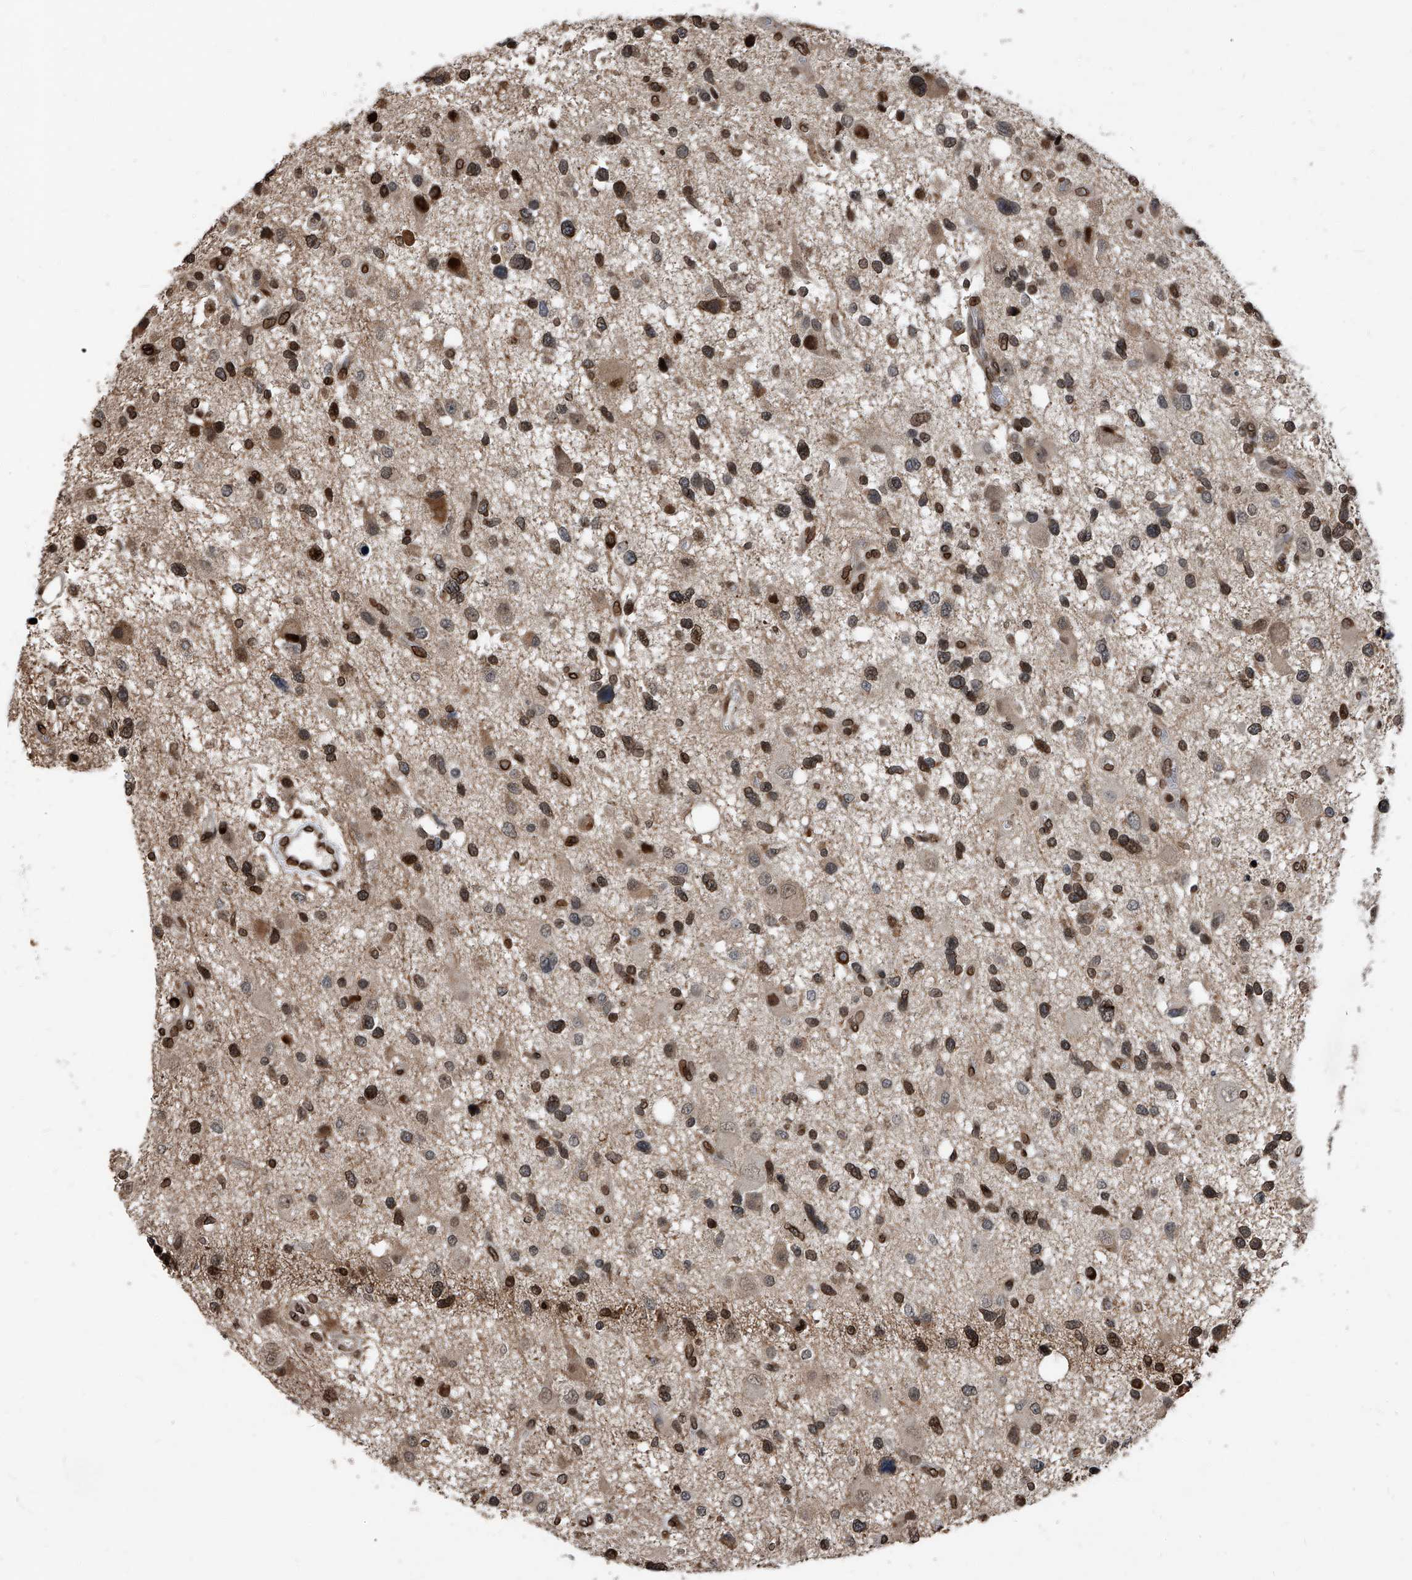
{"staining": {"intensity": "moderate", "quantity": ">75%", "location": "nuclear"}, "tissue": "glioma", "cell_type": "Tumor cells", "image_type": "cancer", "snomed": [{"axis": "morphology", "description": "Glioma, malignant, High grade"}, {"axis": "topography", "description": "Brain"}], "caption": "Malignant high-grade glioma was stained to show a protein in brown. There is medium levels of moderate nuclear staining in about >75% of tumor cells. Using DAB (brown) and hematoxylin (blue) stains, captured at high magnification using brightfield microscopy.", "gene": "PHF20", "patient": {"sex": "male", "age": 33}}